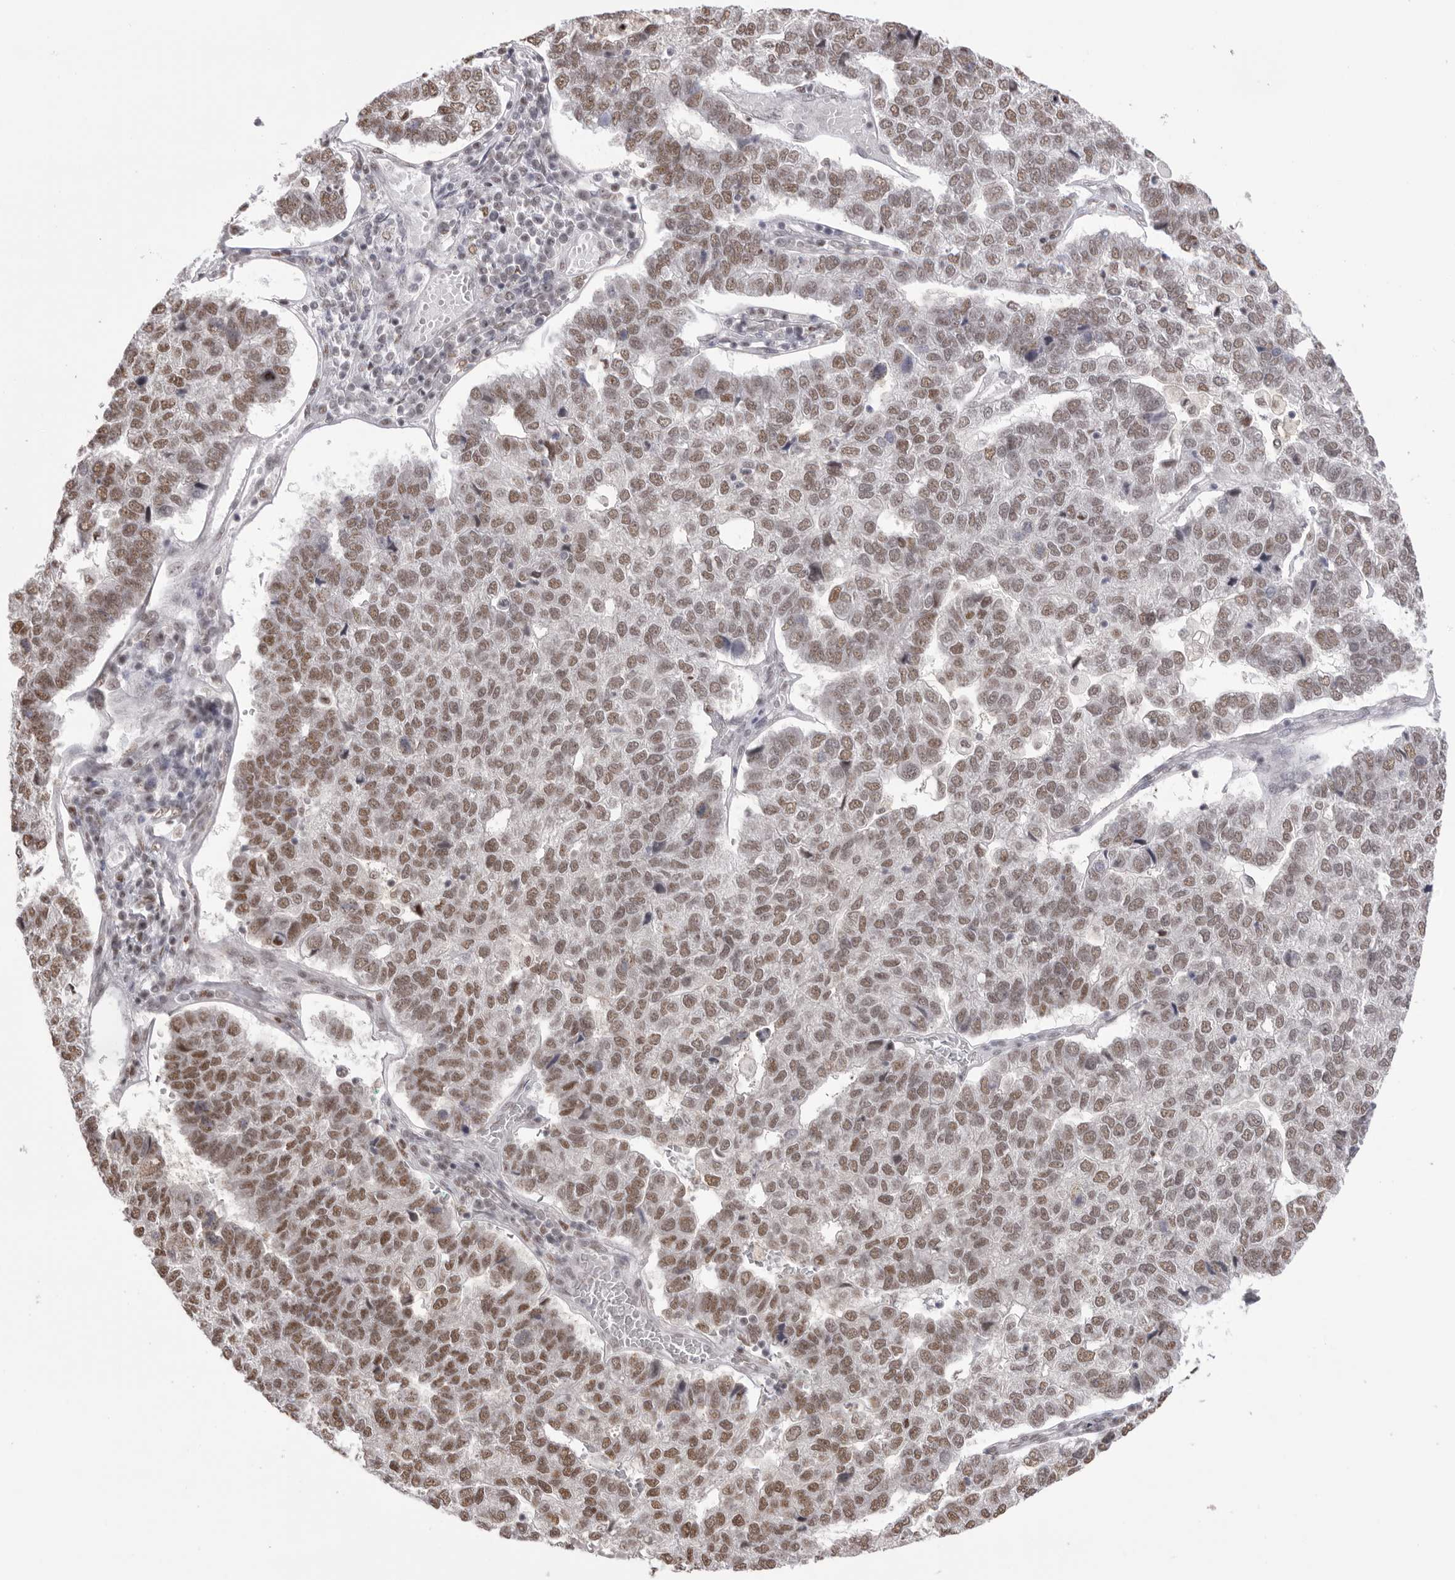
{"staining": {"intensity": "moderate", "quantity": ">75%", "location": "nuclear"}, "tissue": "pancreatic cancer", "cell_type": "Tumor cells", "image_type": "cancer", "snomed": [{"axis": "morphology", "description": "Adenocarcinoma, NOS"}, {"axis": "topography", "description": "Pancreas"}], "caption": "Human pancreatic adenocarcinoma stained for a protein (brown) reveals moderate nuclear positive expression in approximately >75% of tumor cells.", "gene": "BCLAF3", "patient": {"sex": "female", "age": 61}}